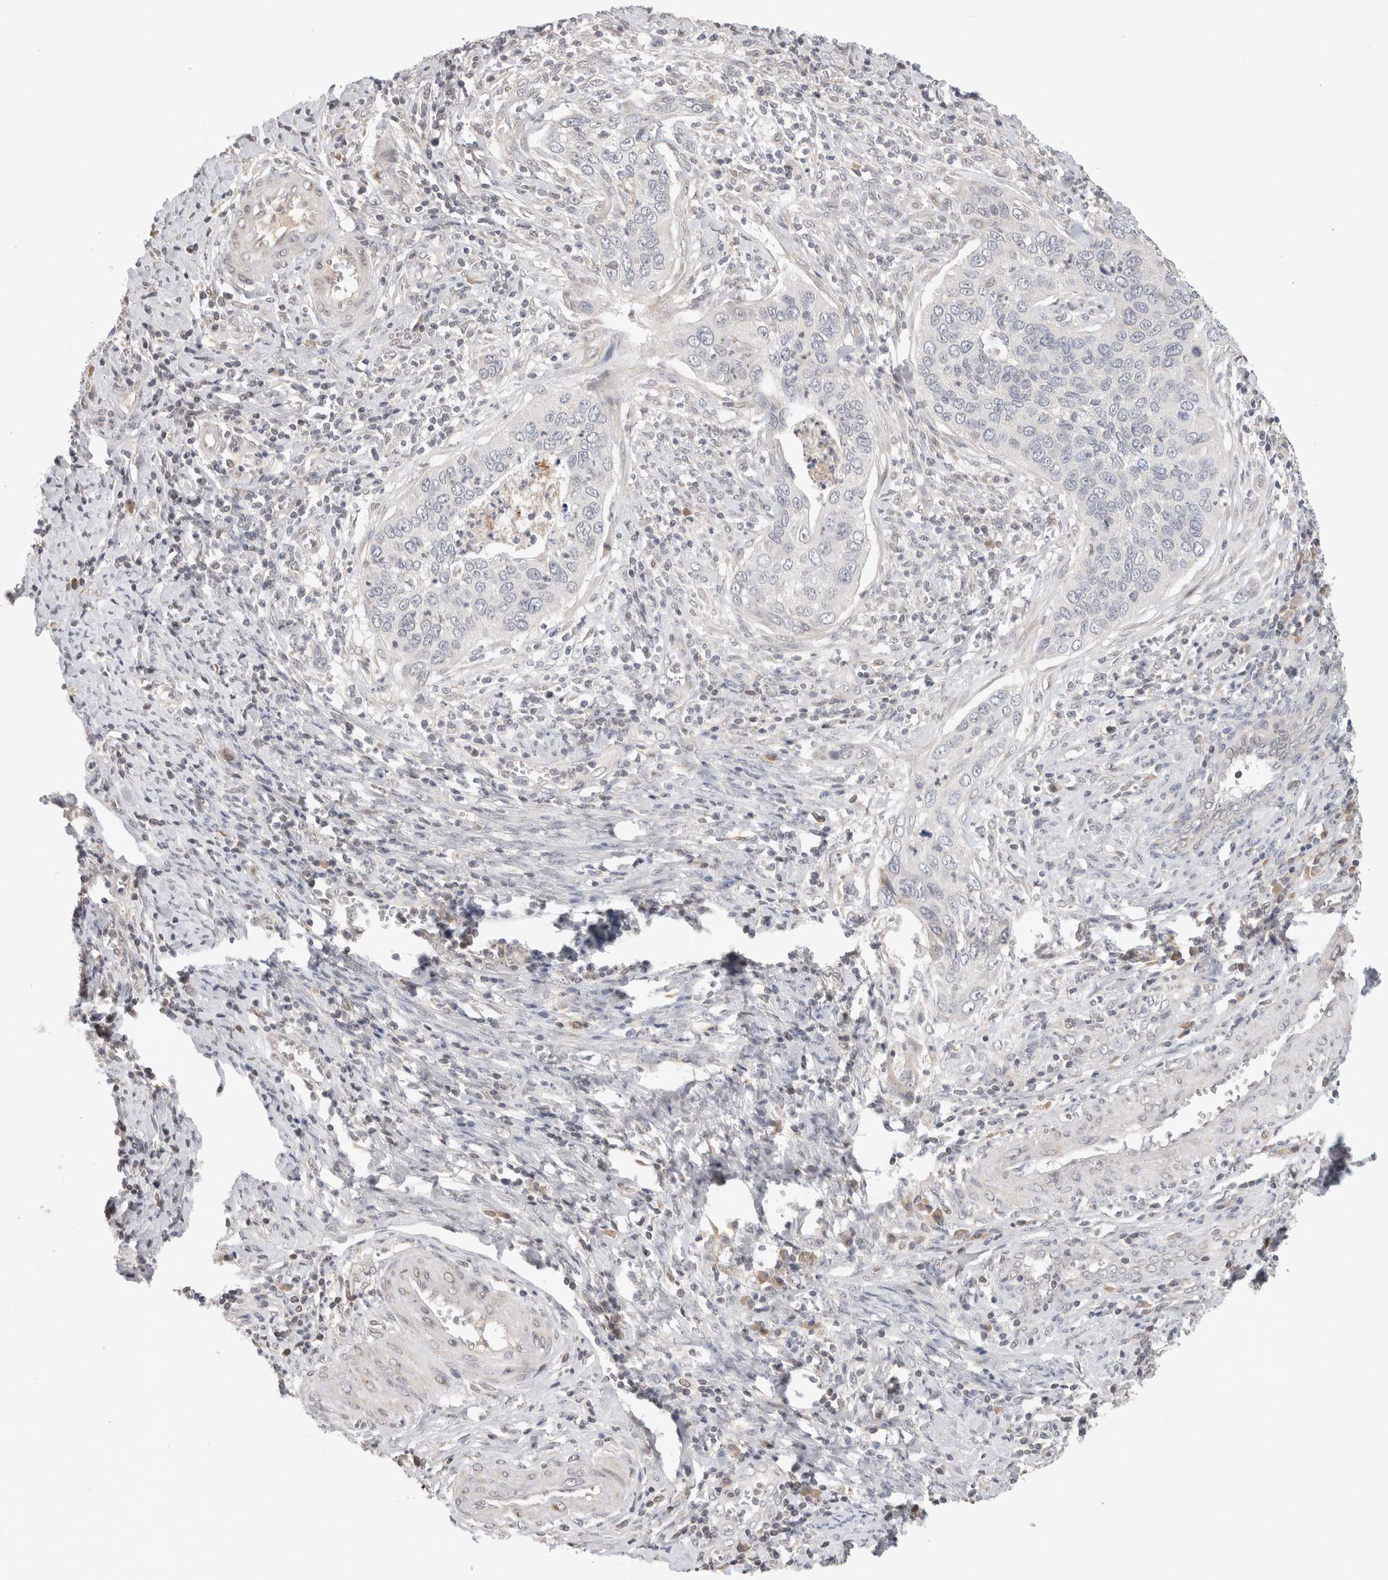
{"staining": {"intensity": "negative", "quantity": "none", "location": "none"}, "tissue": "cervical cancer", "cell_type": "Tumor cells", "image_type": "cancer", "snomed": [{"axis": "morphology", "description": "Squamous cell carcinoma, NOS"}, {"axis": "topography", "description": "Cervix"}], "caption": "An IHC photomicrograph of cervical squamous cell carcinoma is shown. There is no staining in tumor cells of cervical squamous cell carcinoma. (DAB (3,3'-diaminobenzidine) immunohistochemistry (IHC) visualized using brightfield microscopy, high magnification).", "gene": "SYDE2", "patient": {"sex": "female", "age": 53}}